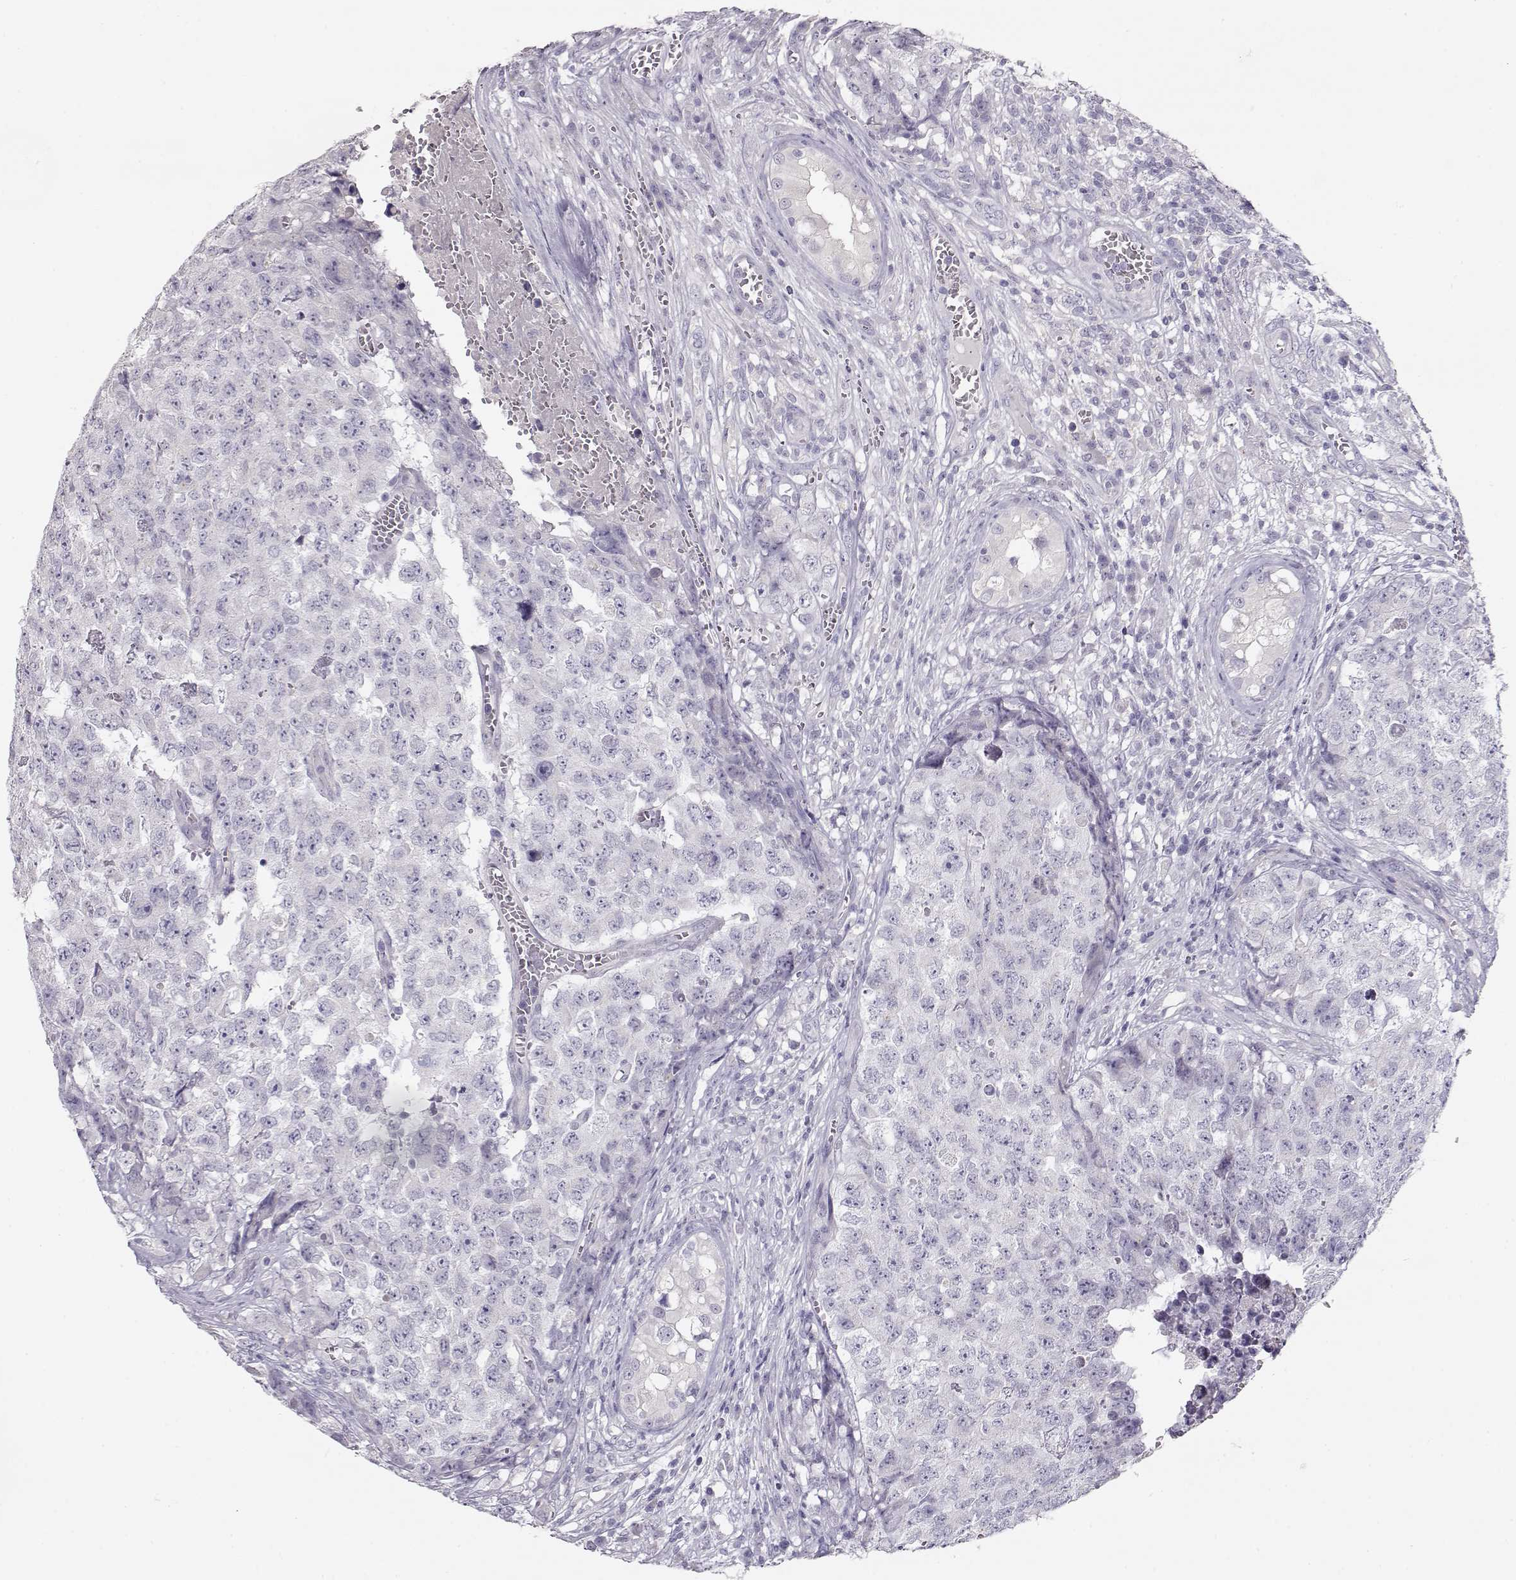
{"staining": {"intensity": "negative", "quantity": "none", "location": "none"}, "tissue": "testis cancer", "cell_type": "Tumor cells", "image_type": "cancer", "snomed": [{"axis": "morphology", "description": "Carcinoma, Embryonal, NOS"}, {"axis": "topography", "description": "Testis"}], "caption": "IHC of human testis embryonal carcinoma displays no staining in tumor cells.", "gene": "GLIPR1L2", "patient": {"sex": "male", "age": 23}}